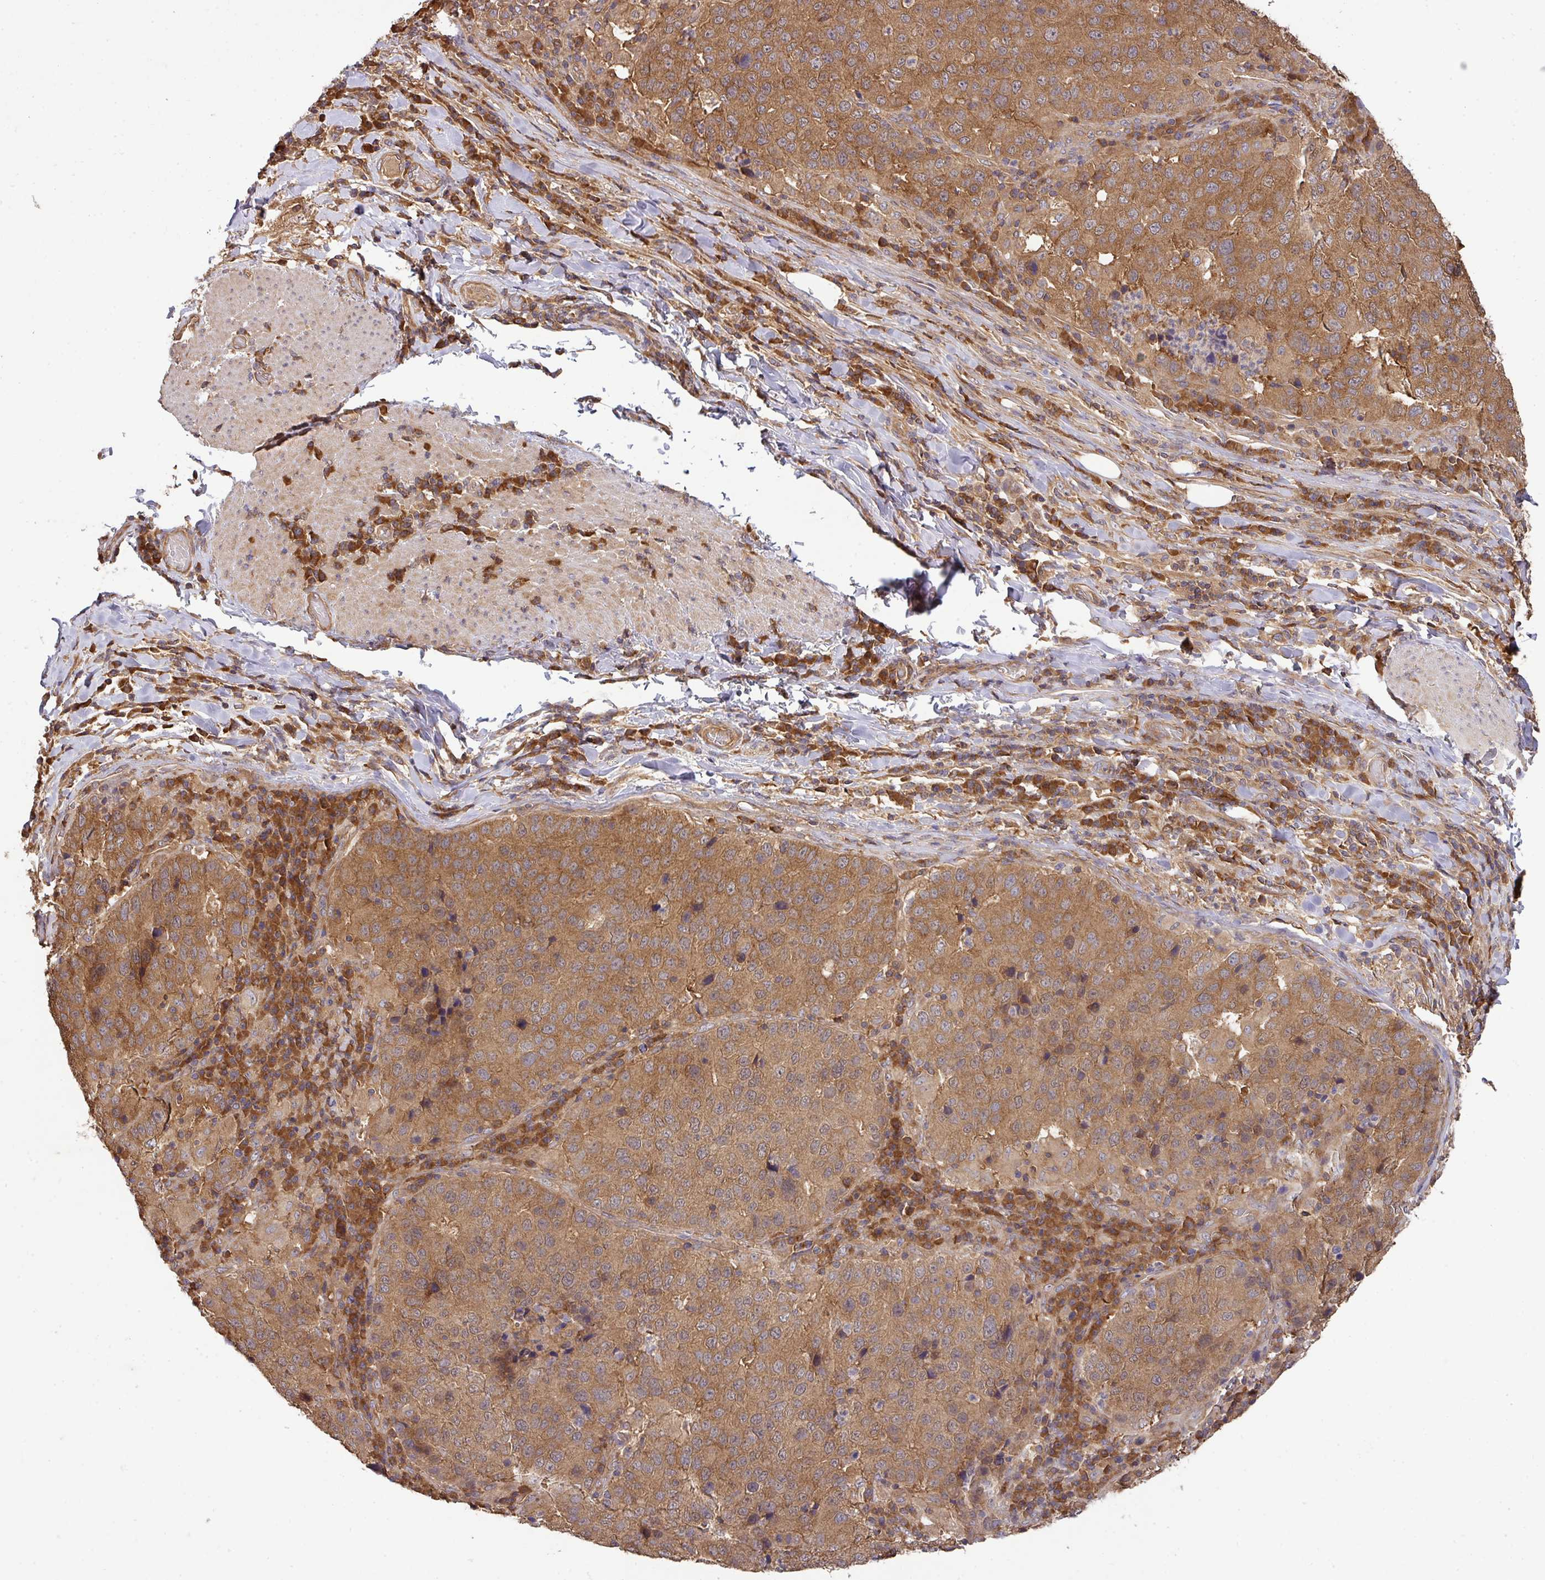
{"staining": {"intensity": "moderate", "quantity": ">75%", "location": "cytoplasmic/membranous"}, "tissue": "stomach cancer", "cell_type": "Tumor cells", "image_type": "cancer", "snomed": [{"axis": "morphology", "description": "Adenocarcinoma, NOS"}, {"axis": "topography", "description": "Stomach"}], "caption": "Protein expression analysis of human stomach cancer (adenocarcinoma) reveals moderate cytoplasmic/membranous positivity in about >75% of tumor cells. (DAB = brown stain, brightfield microscopy at high magnification).", "gene": "GSPT1", "patient": {"sex": "male", "age": 71}}